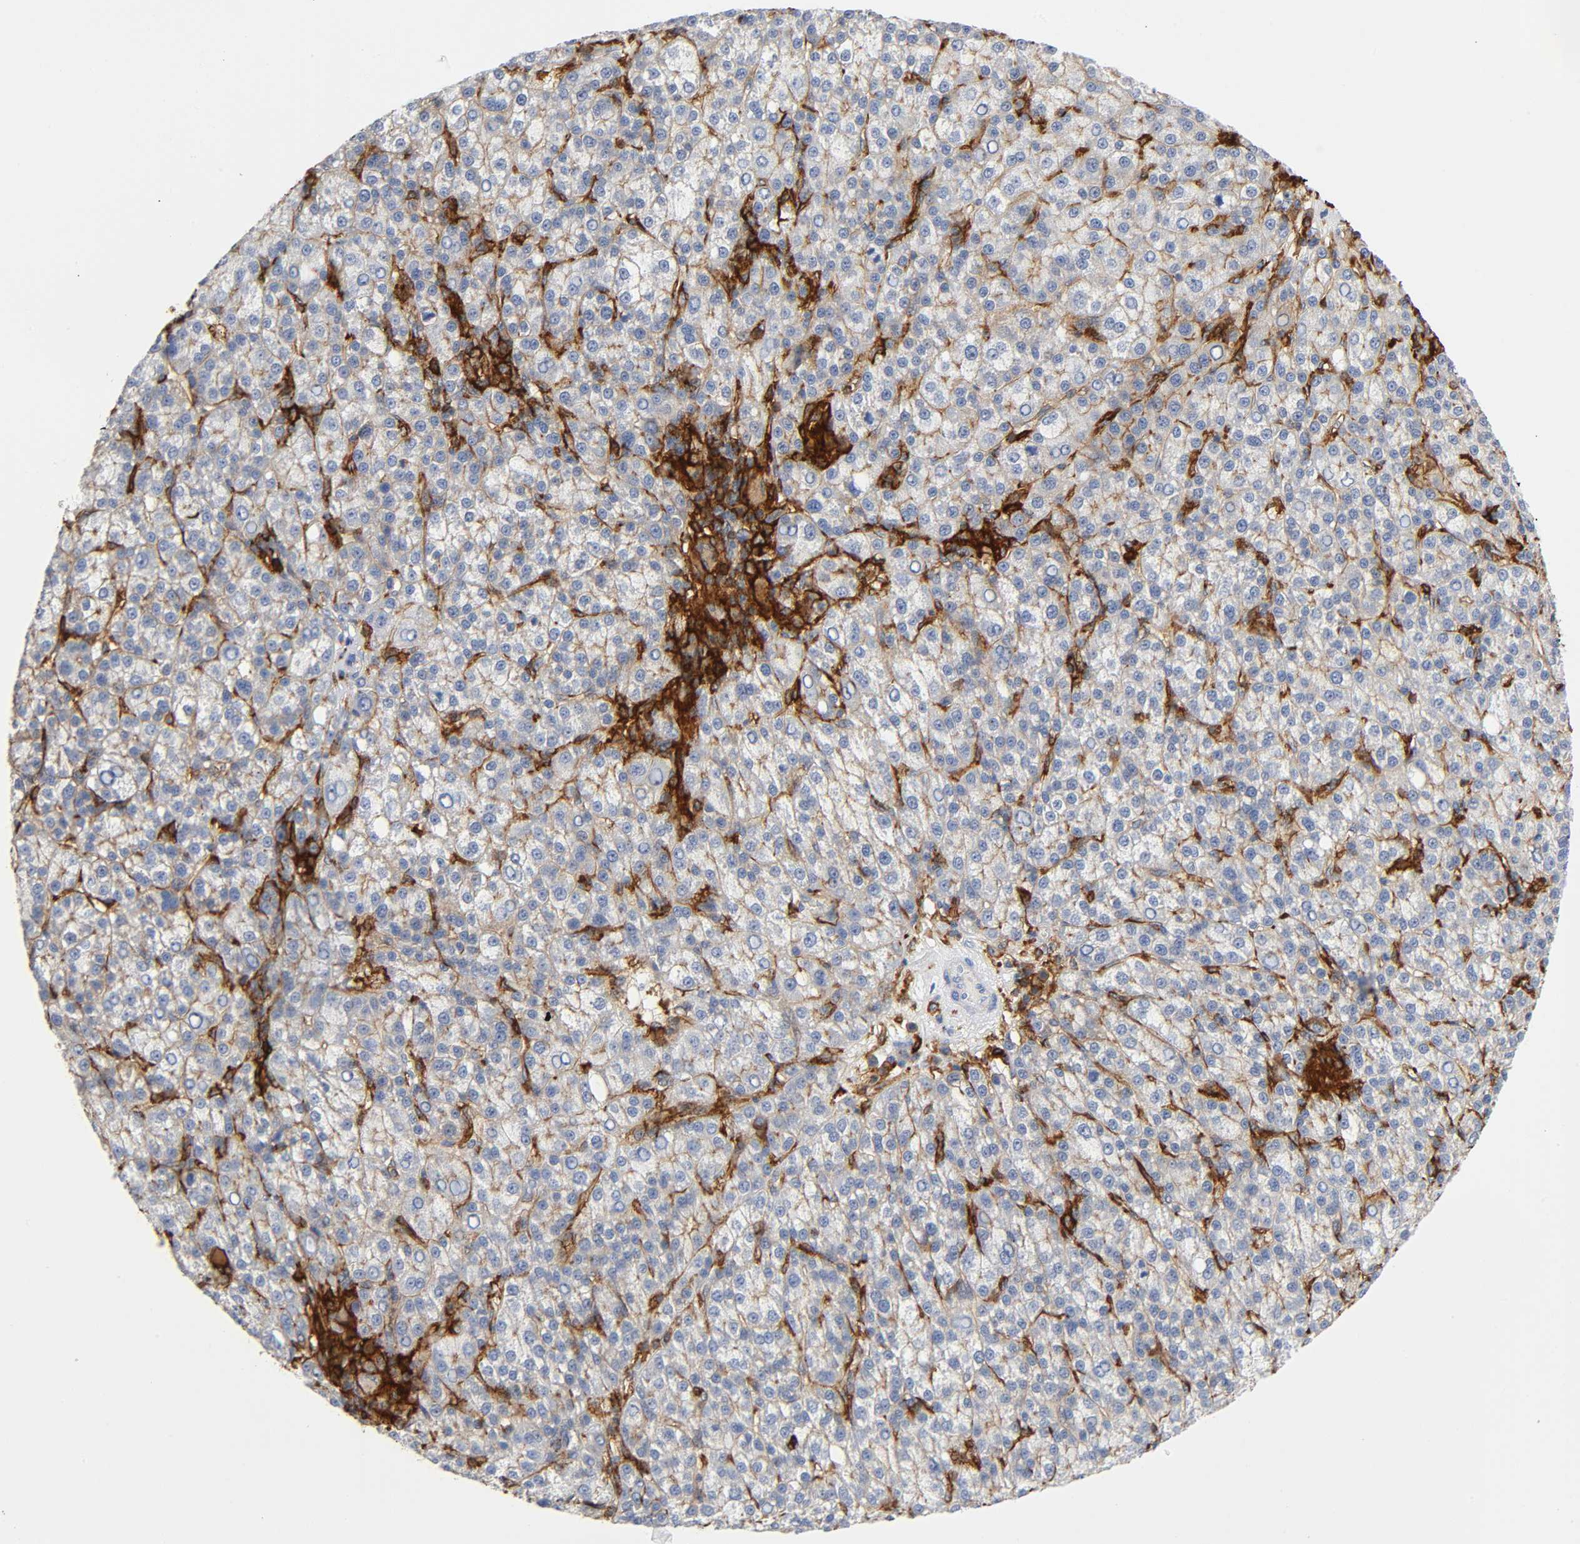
{"staining": {"intensity": "negative", "quantity": "none", "location": "none"}, "tissue": "liver cancer", "cell_type": "Tumor cells", "image_type": "cancer", "snomed": [{"axis": "morphology", "description": "Carcinoma, Hepatocellular, NOS"}, {"axis": "topography", "description": "Liver"}], "caption": "Immunohistochemical staining of hepatocellular carcinoma (liver) shows no significant expression in tumor cells. (DAB IHC visualized using brightfield microscopy, high magnification).", "gene": "LYN", "patient": {"sex": "female", "age": 58}}